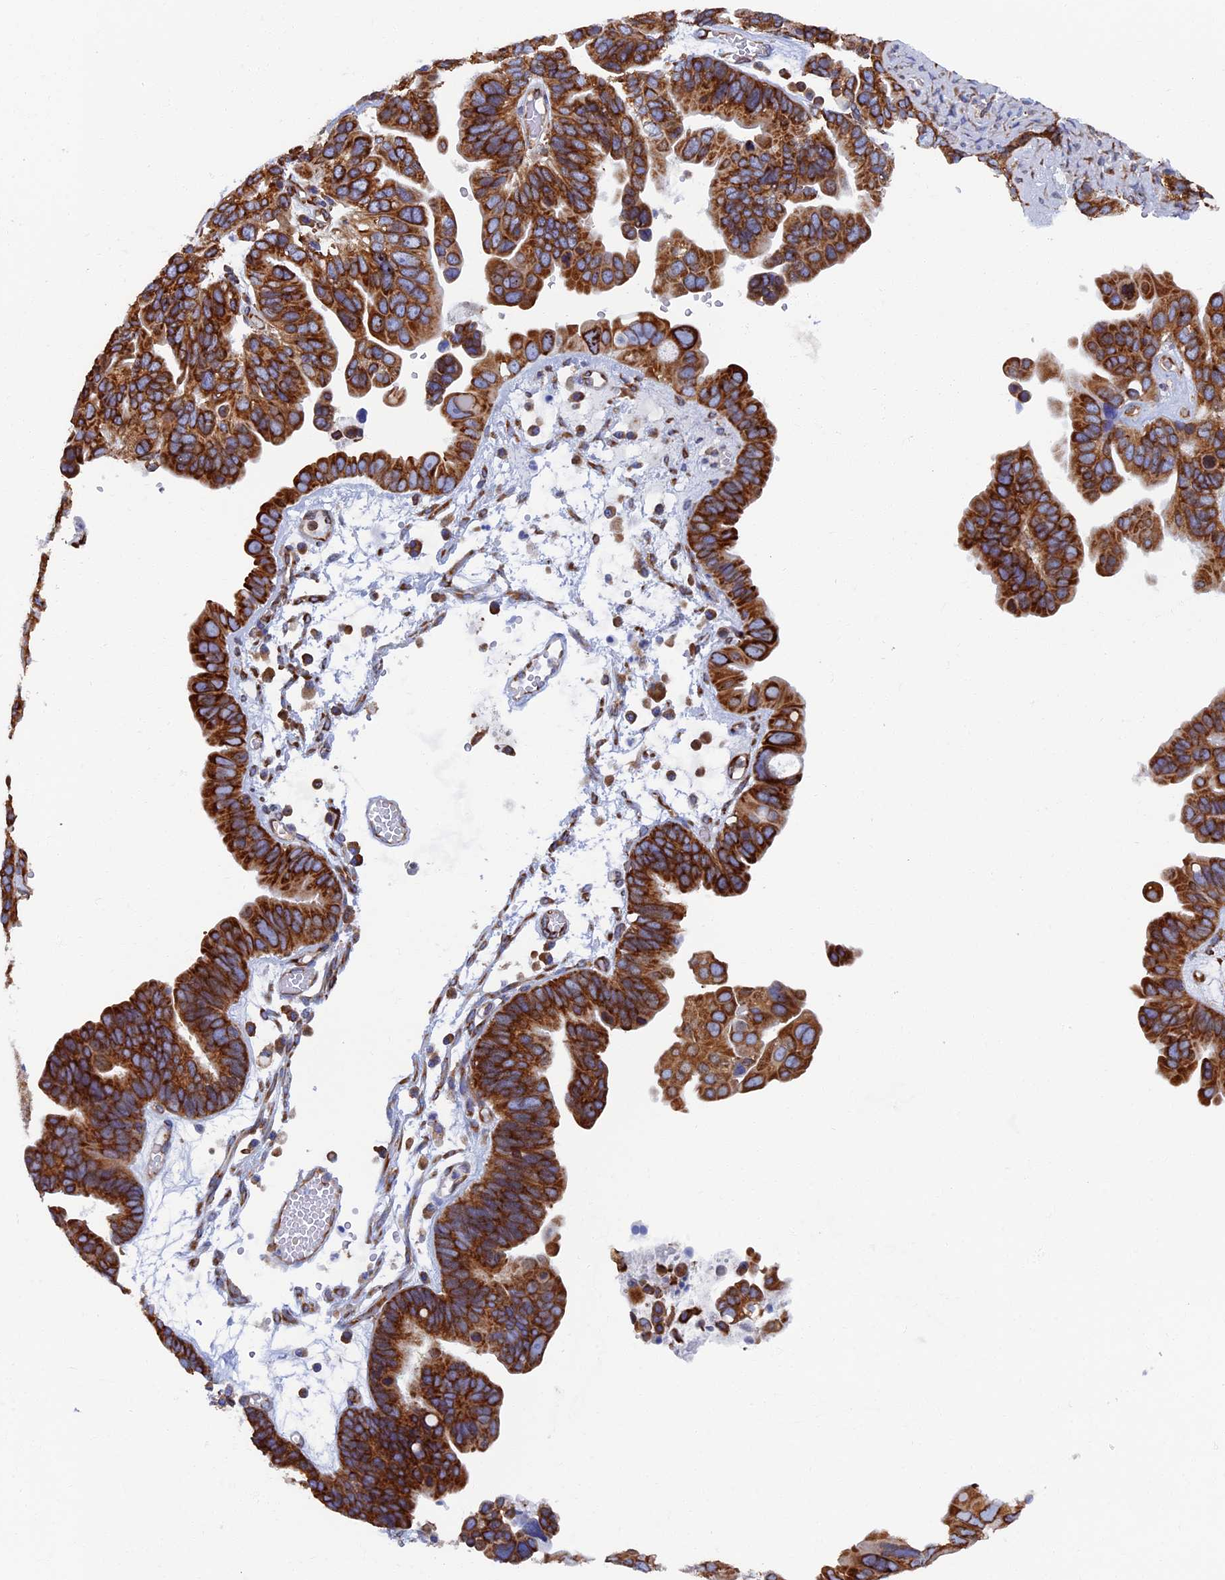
{"staining": {"intensity": "strong", "quantity": ">75%", "location": "cytoplasmic/membranous"}, "tissue": "ovarian cancer", "cell_type": "Tumor cells", "image_type": "cancer", "snomed": [{"axis": "morphology", "description": "Cystadenocarcinoma, serous, NOS"}, {"axis": "topography", "description": "Ovary"}], "caption": "This is an image of immunohistochemistry staining of ovarian cancer (serous cystadenocarcinoma), which shows strong positivity in the cytoplasmic/membranous of tumor cells.", "gene": "YBX1", "patient": {"sex": "female", "age": 56}}